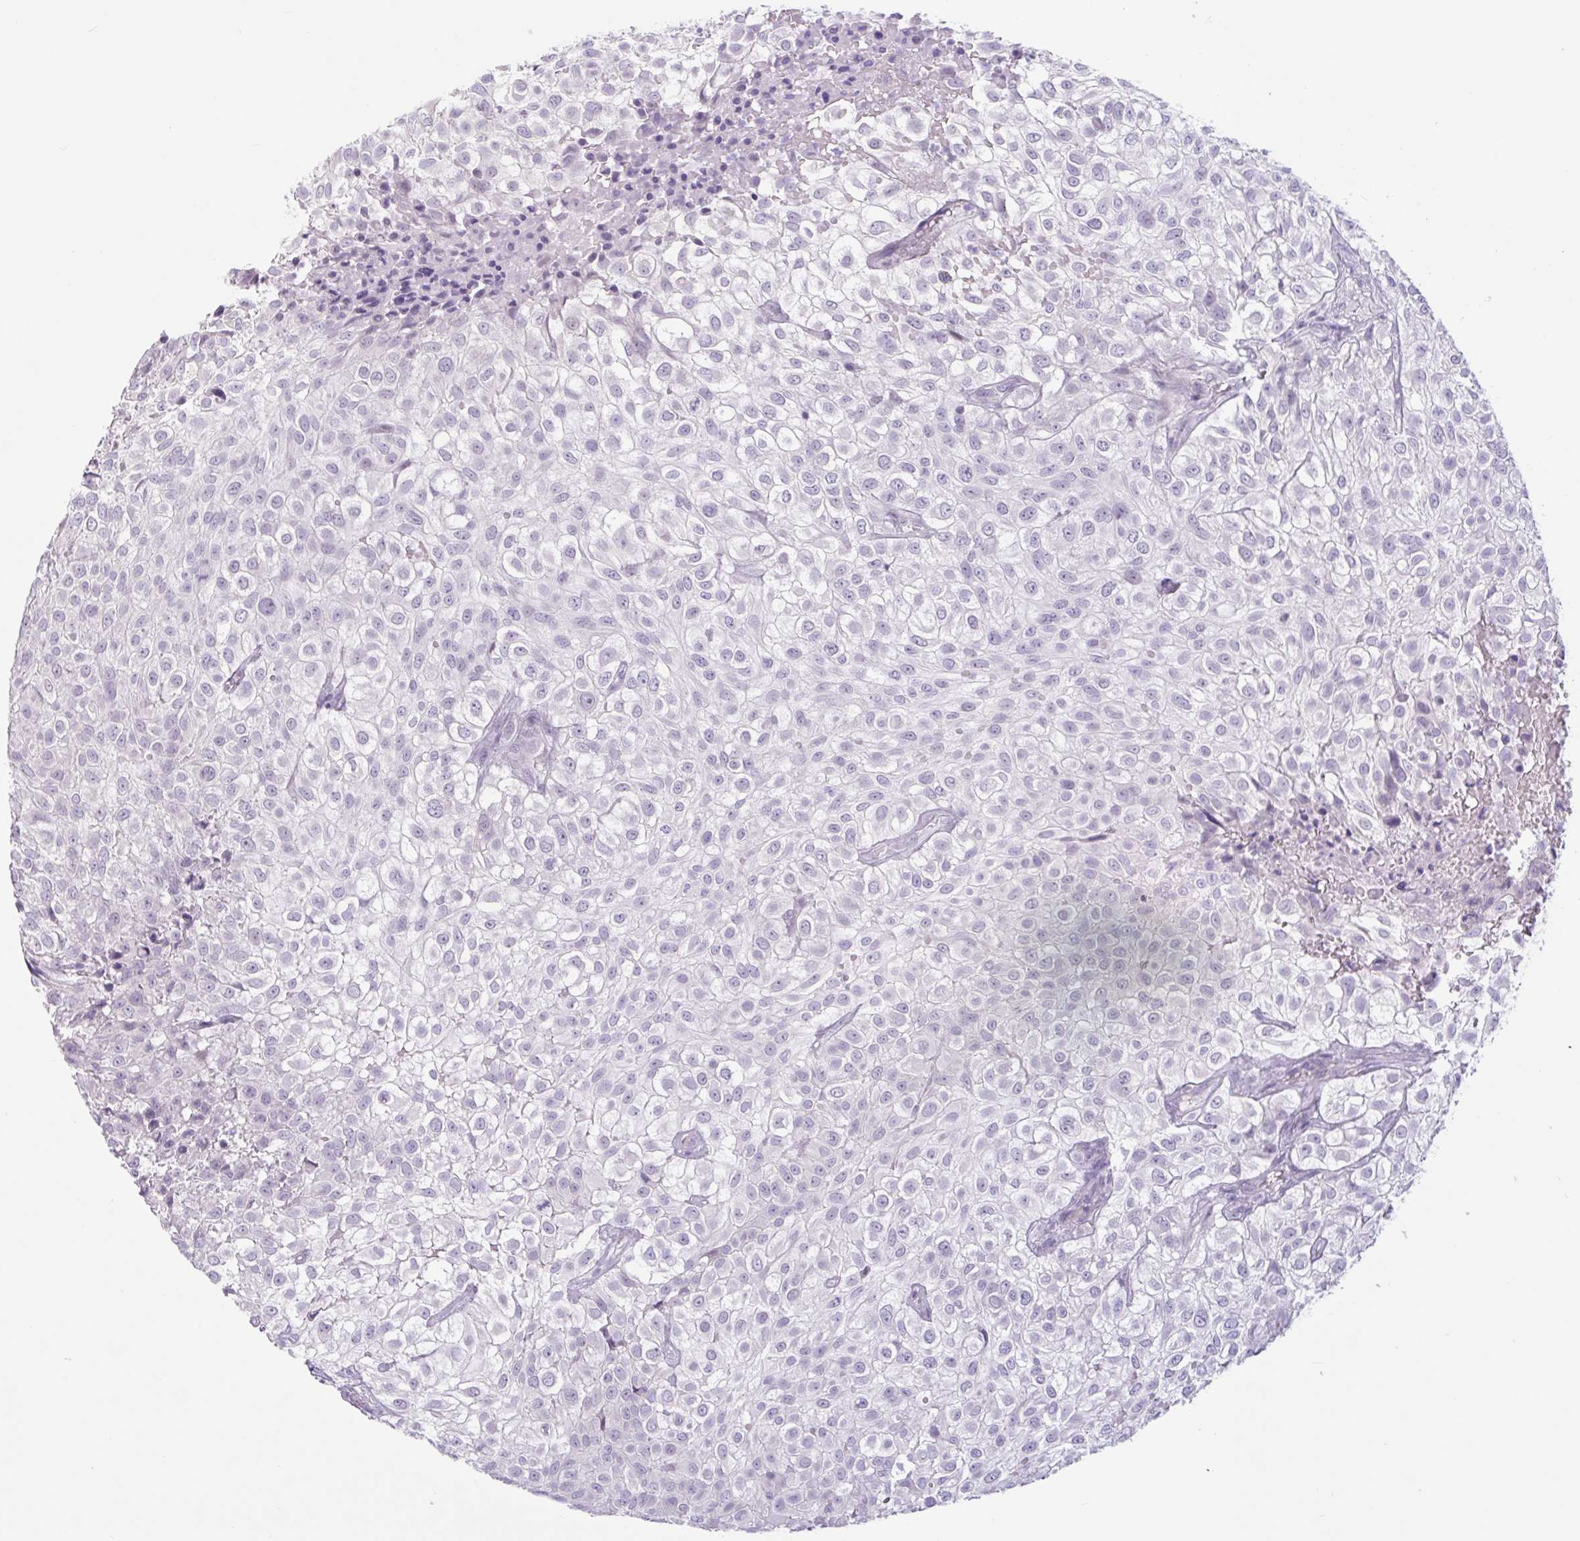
{"staining": {"intensity": "negative", "quantity": "none", "location": "none"}, "tissue": "urothelial cancer", "cell_type": "Tumor cells", "image_type": "cancer", "snomed": [{"axis": "morphology", "description": "Urothelial carcinoma, High grade"}, {"axis": "topography", "description": "Urinary bladder"}], "caption": "High-grade urothelial carcinoma was stained to show a protein in brown. There is no significant staining in tumor cells. (Brightfield microscopy of DAB (3,3'-diaminobenzidine) IHC at high magnification).", "gene": "CTSE", "patient": {"sex": "male", "age": 56}}